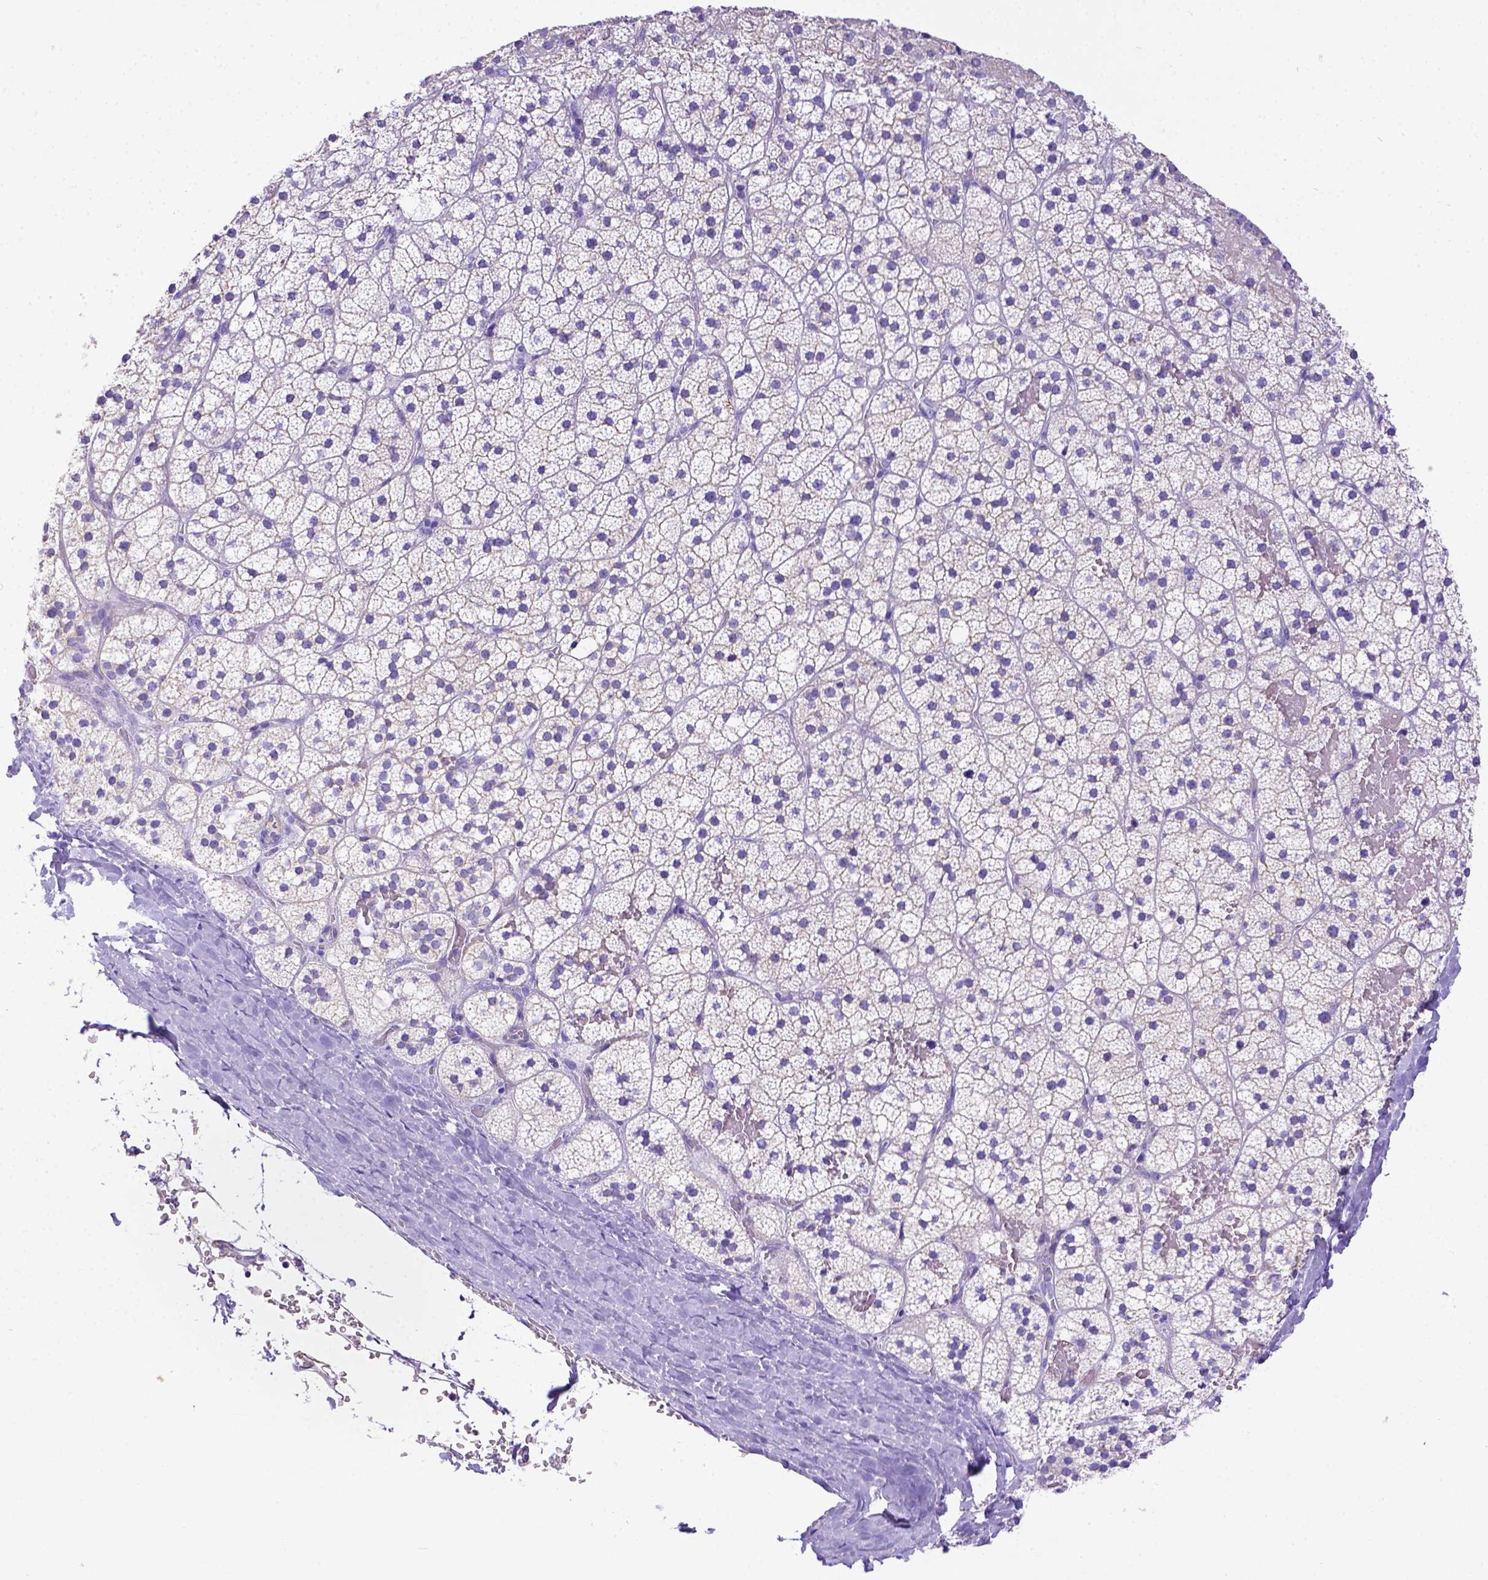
{"staining": {"intensity": "negative", "quantity": "none", "location": "none"}, "tissue": "adrenal gland", "cell_type": "Glandular cells", "image_type": "normal", "snomed": [{"axis": "morphology", "description": "Normal tissue, NOS"}, {"axis": "topography", "description": "Adrenal gland"}], "caption": "DAB (3,3'-diaminobenzidine) immunohistochemical staining of benign adrenal gland shows no significant positivity in glandular cells.", "gene": "LRRC18", "patient": {"sex": "male", "age": 53}}